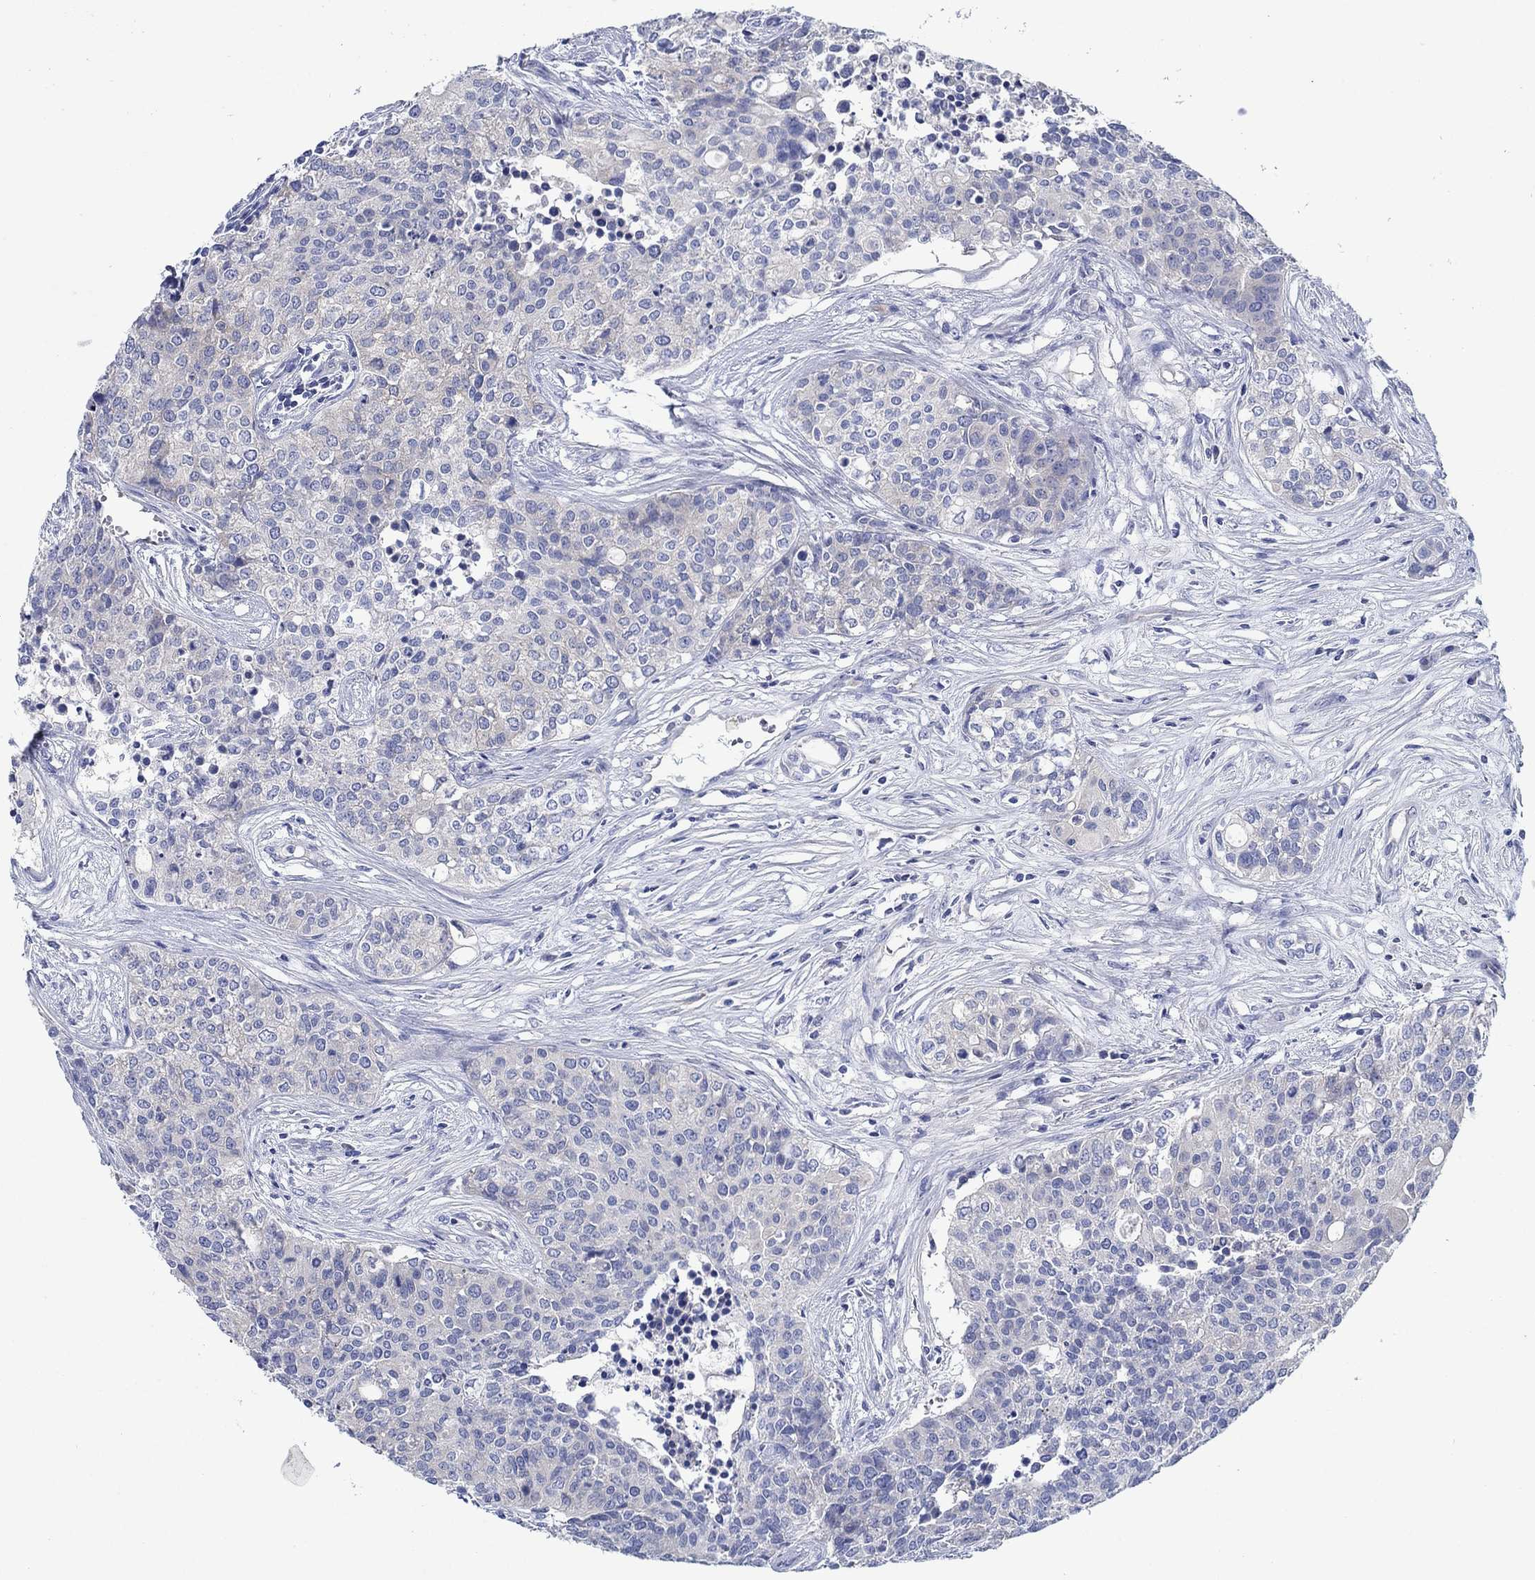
{"staining": {"intensity": "negative", "quantity": "none", "location": "none"}, "tissue": "carcinoid", "cell_type": "Tumor cells", "image_type": "cancer", "snomed": [{"axis": "morphology", "description": "Carcinoid, malignant, NOS"}, {"axis": "topography", "description": "Colon"}], "caption": "Carcinoid was stained to show a protein in brown. There is no significant expression in tumor cells. (DAB (3,3'-diaminobenzidine) immunohistochemistry, high magnification).", "gene": "TRIM16", "patient": {"sex": "male", "age": 81}}